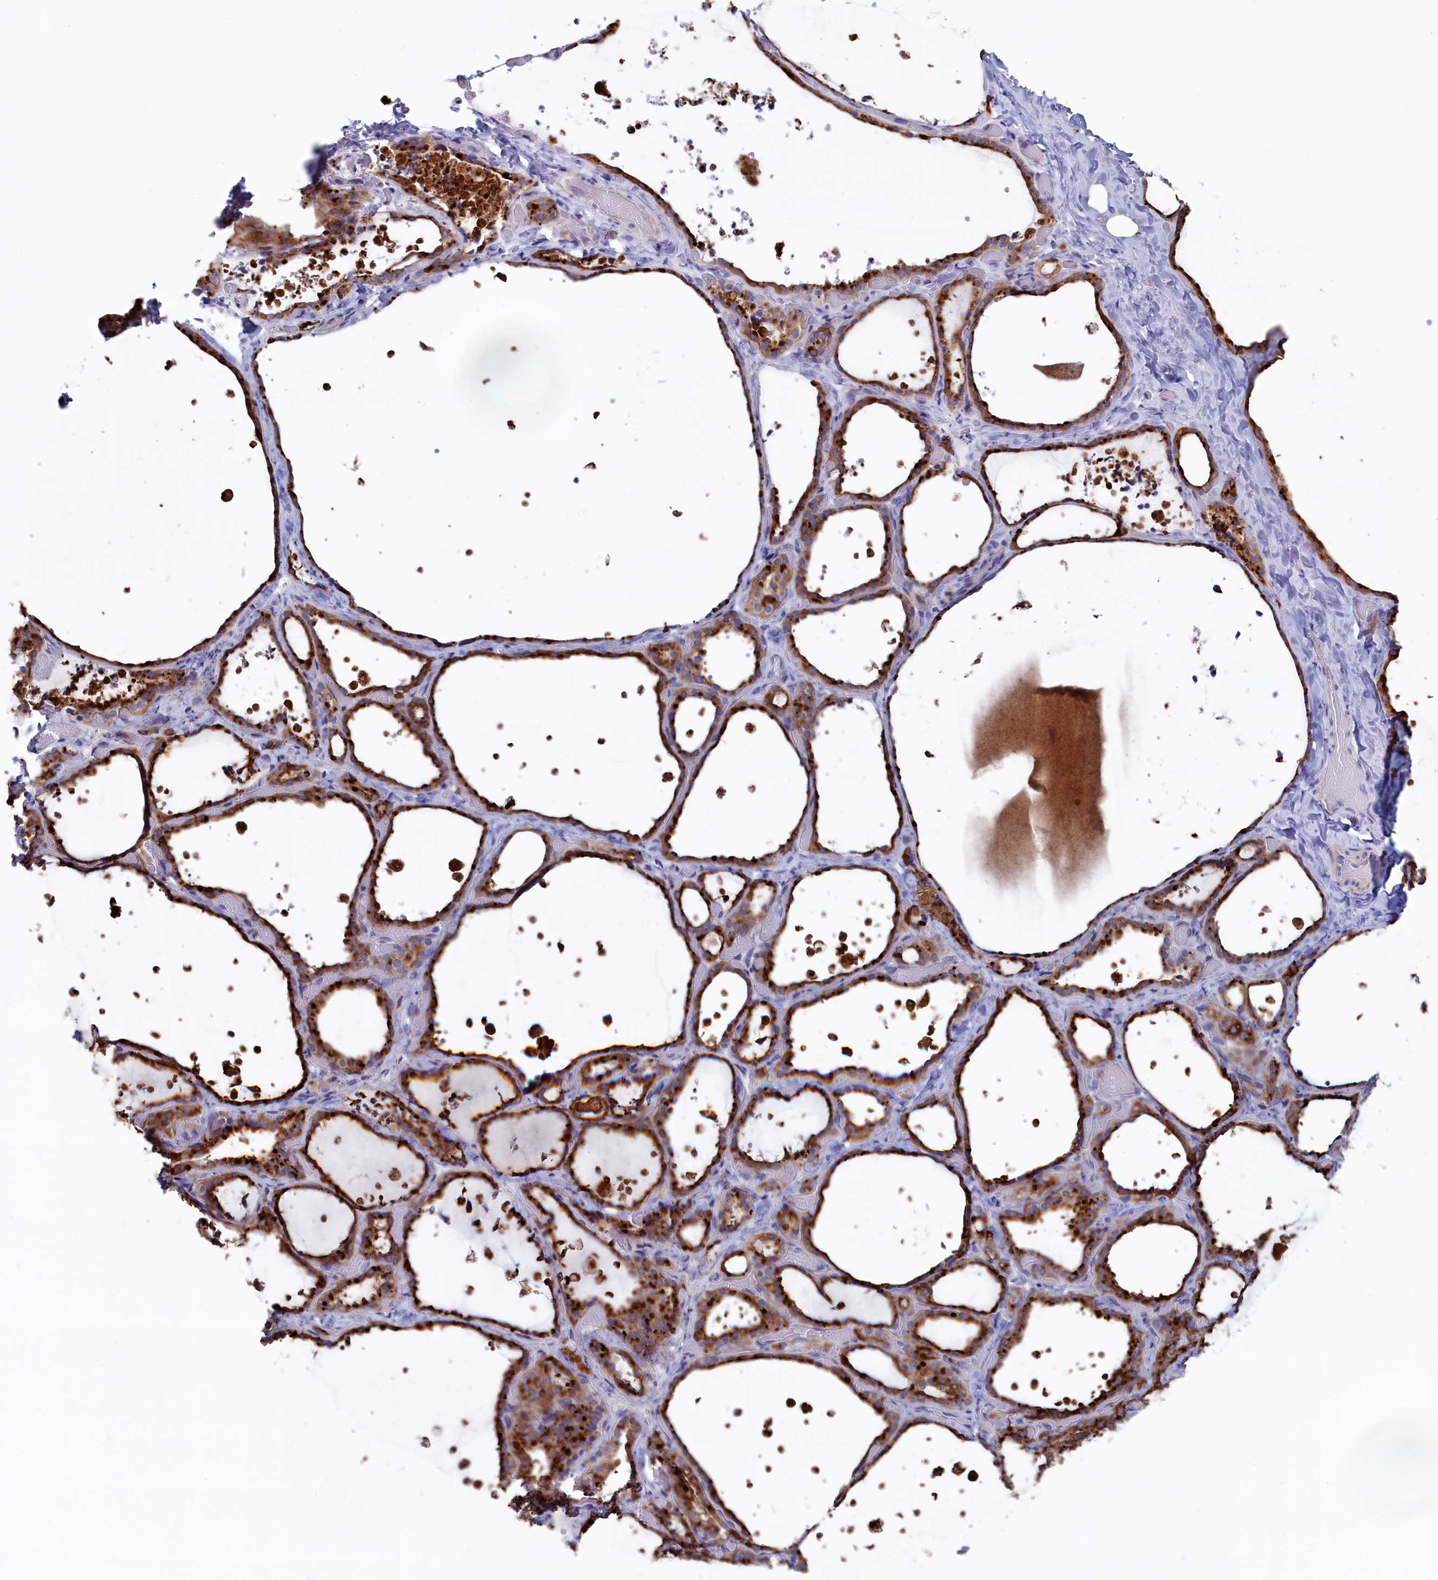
{"staining": {"intensity": "strong", "quantity": ">75%", "location": "cytoplasmic/membranous"}, "tissue": "thyroid gland", "cell_type": "Glandular cells", "image_type": "normal", "snomed": [{"axis": "morphology", "description": "Normal tissue, NOS"}, {"axis": "topography", "description": "Thyroid gland"}], "caption": "Thyroid gland stained with immunohistochemistry (IHC) shows strong cytoplasmic/membranous positivity in about >75% of glandular cells. Nuclei are stained in blue.", "gene": "NUDT7", "patient": {"sex": "female", "age": 44}}